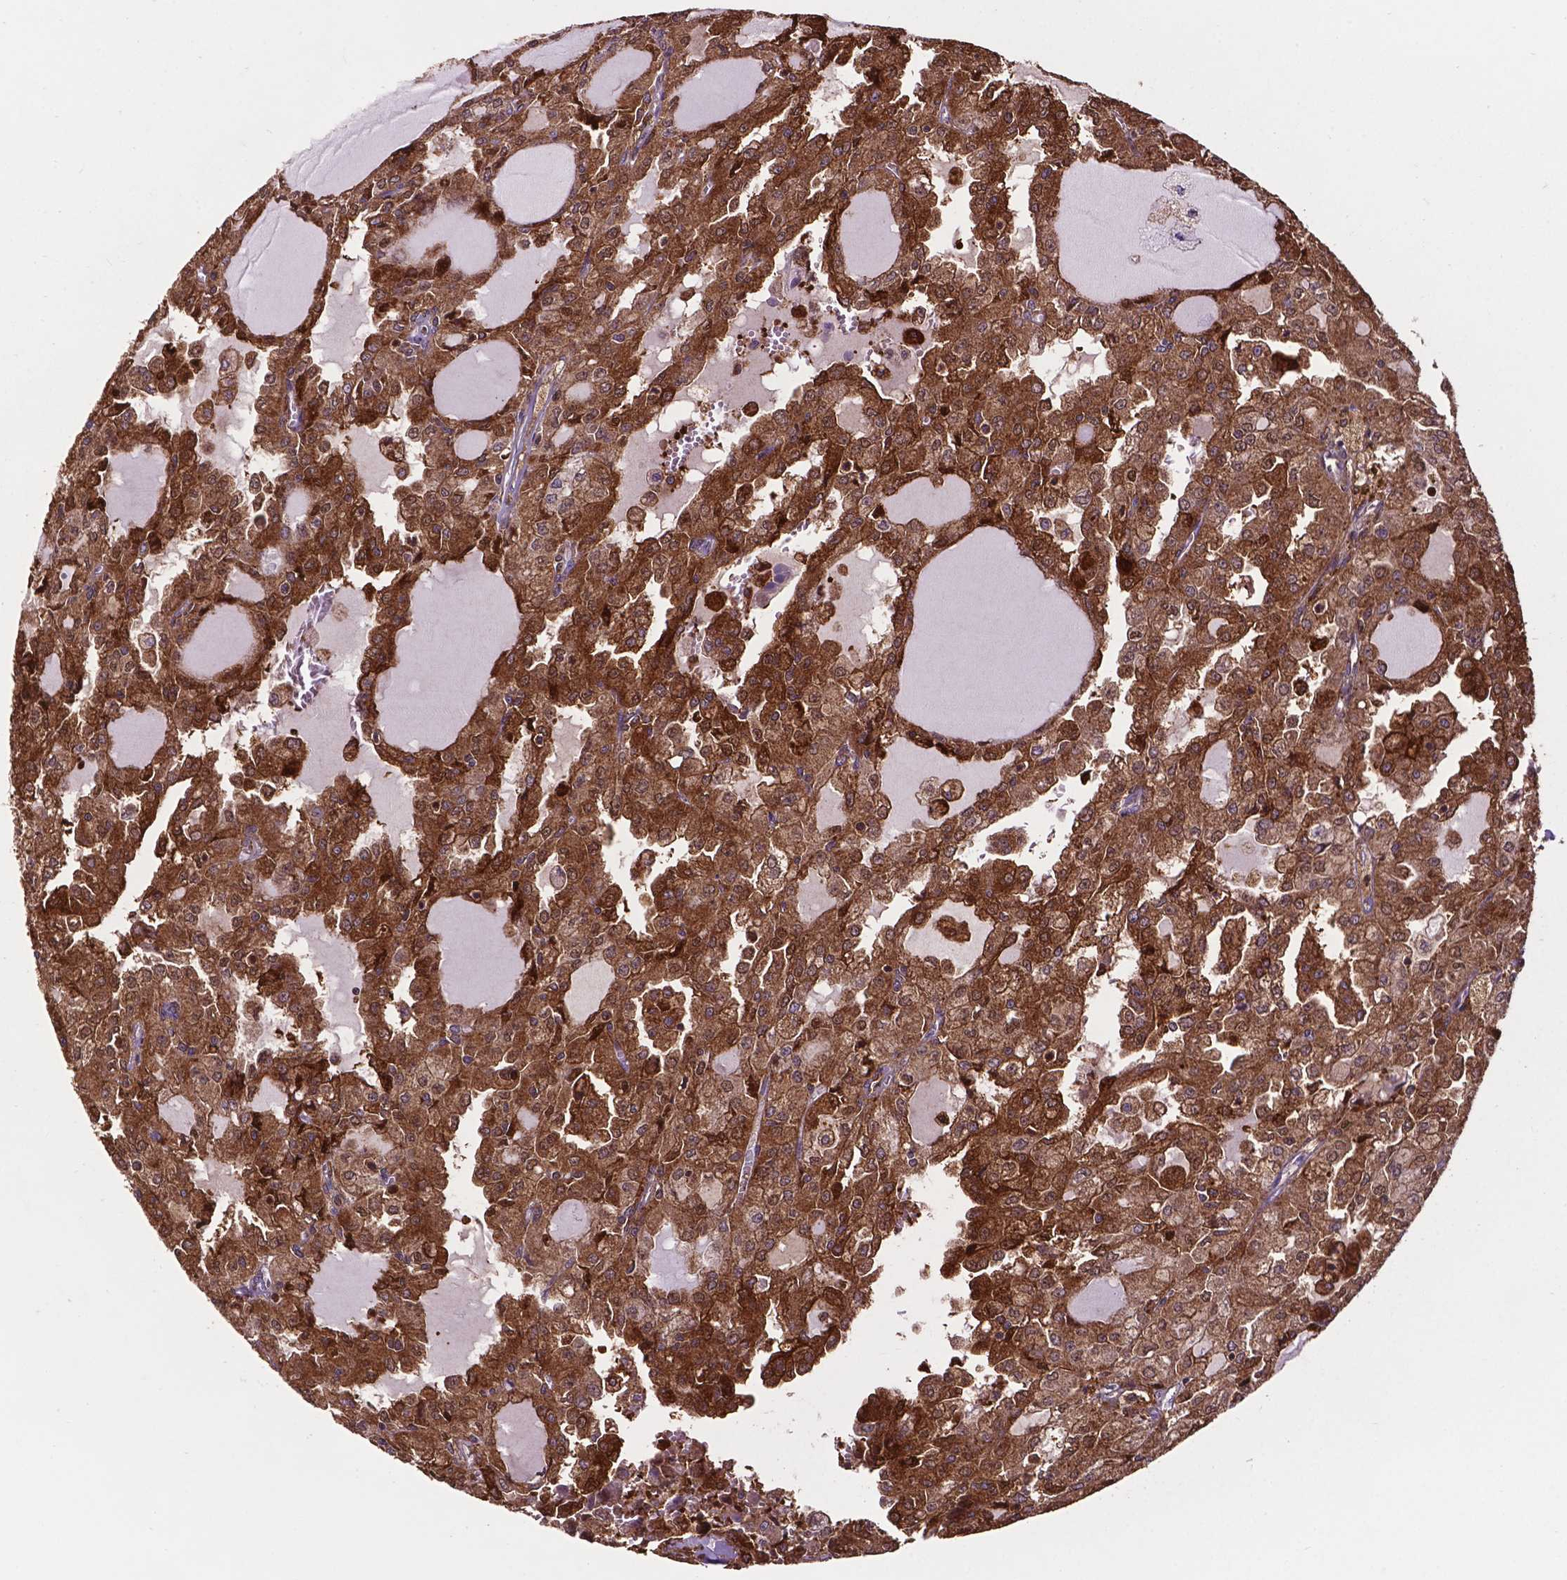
{"staining": {"intensity": "strong", "quantity": ">75%", "location": "cytoplasmic/membranous"}, "tissue": "head and neck cancer", "cell_type": "Tumor cells", "image_type": "cancer", "snomed": [{"axis": "morphology", "description": "Adenocarcinoma, NOS"}, {"axis": "topography", "description": "Head-Neck"}], "caption": "Immunohistochemical staining of head and neck cancer (adenocarcinoma) demonstrates high levels of strong cytoplasmic/membranous protein staining in about >75% of tumor cells.", "gene": "SMAD3", "patient": {"sex": "male", "age": 64}}